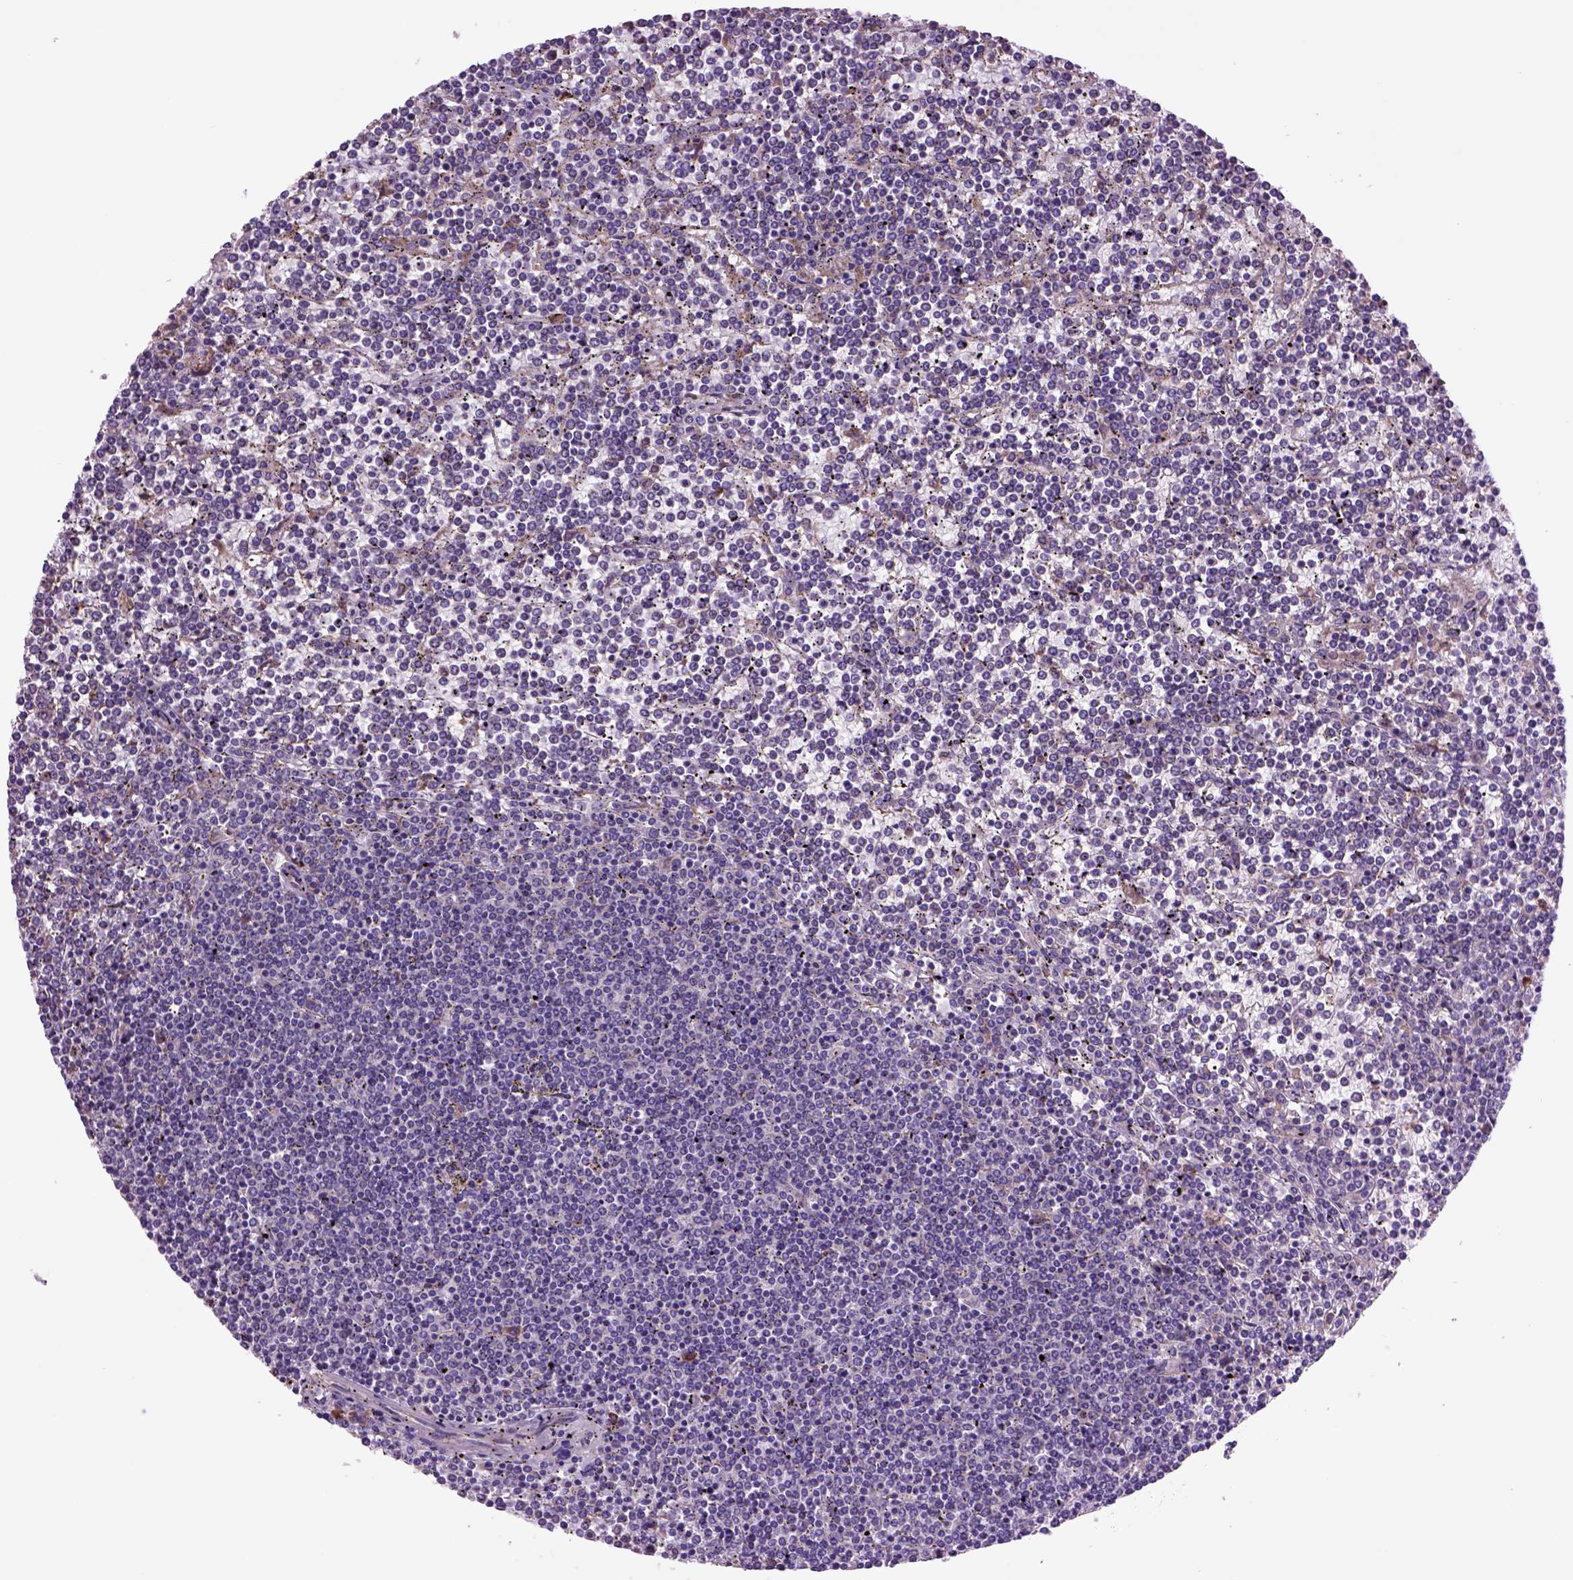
{"staining": {"intensity": "negative", "quantity": "none", "location": "none"}, "tissue": "lymphoma", "cell_type": "Tumor cells", "image_type": "cancer", "snomed": [{"axis": "morphology", "description": "Malignant lymphoma, non-Hodgkin's type, Low grade"}, {"axis": "topography", "description": "Spleen"}], "caption": "The micrograph displays no staining of tumor cells in malignant lymphoma, non-Hodgkin's type (low-grade).", "gene": "PIAS3", "patient": {"sex": "female", "age": 19}}